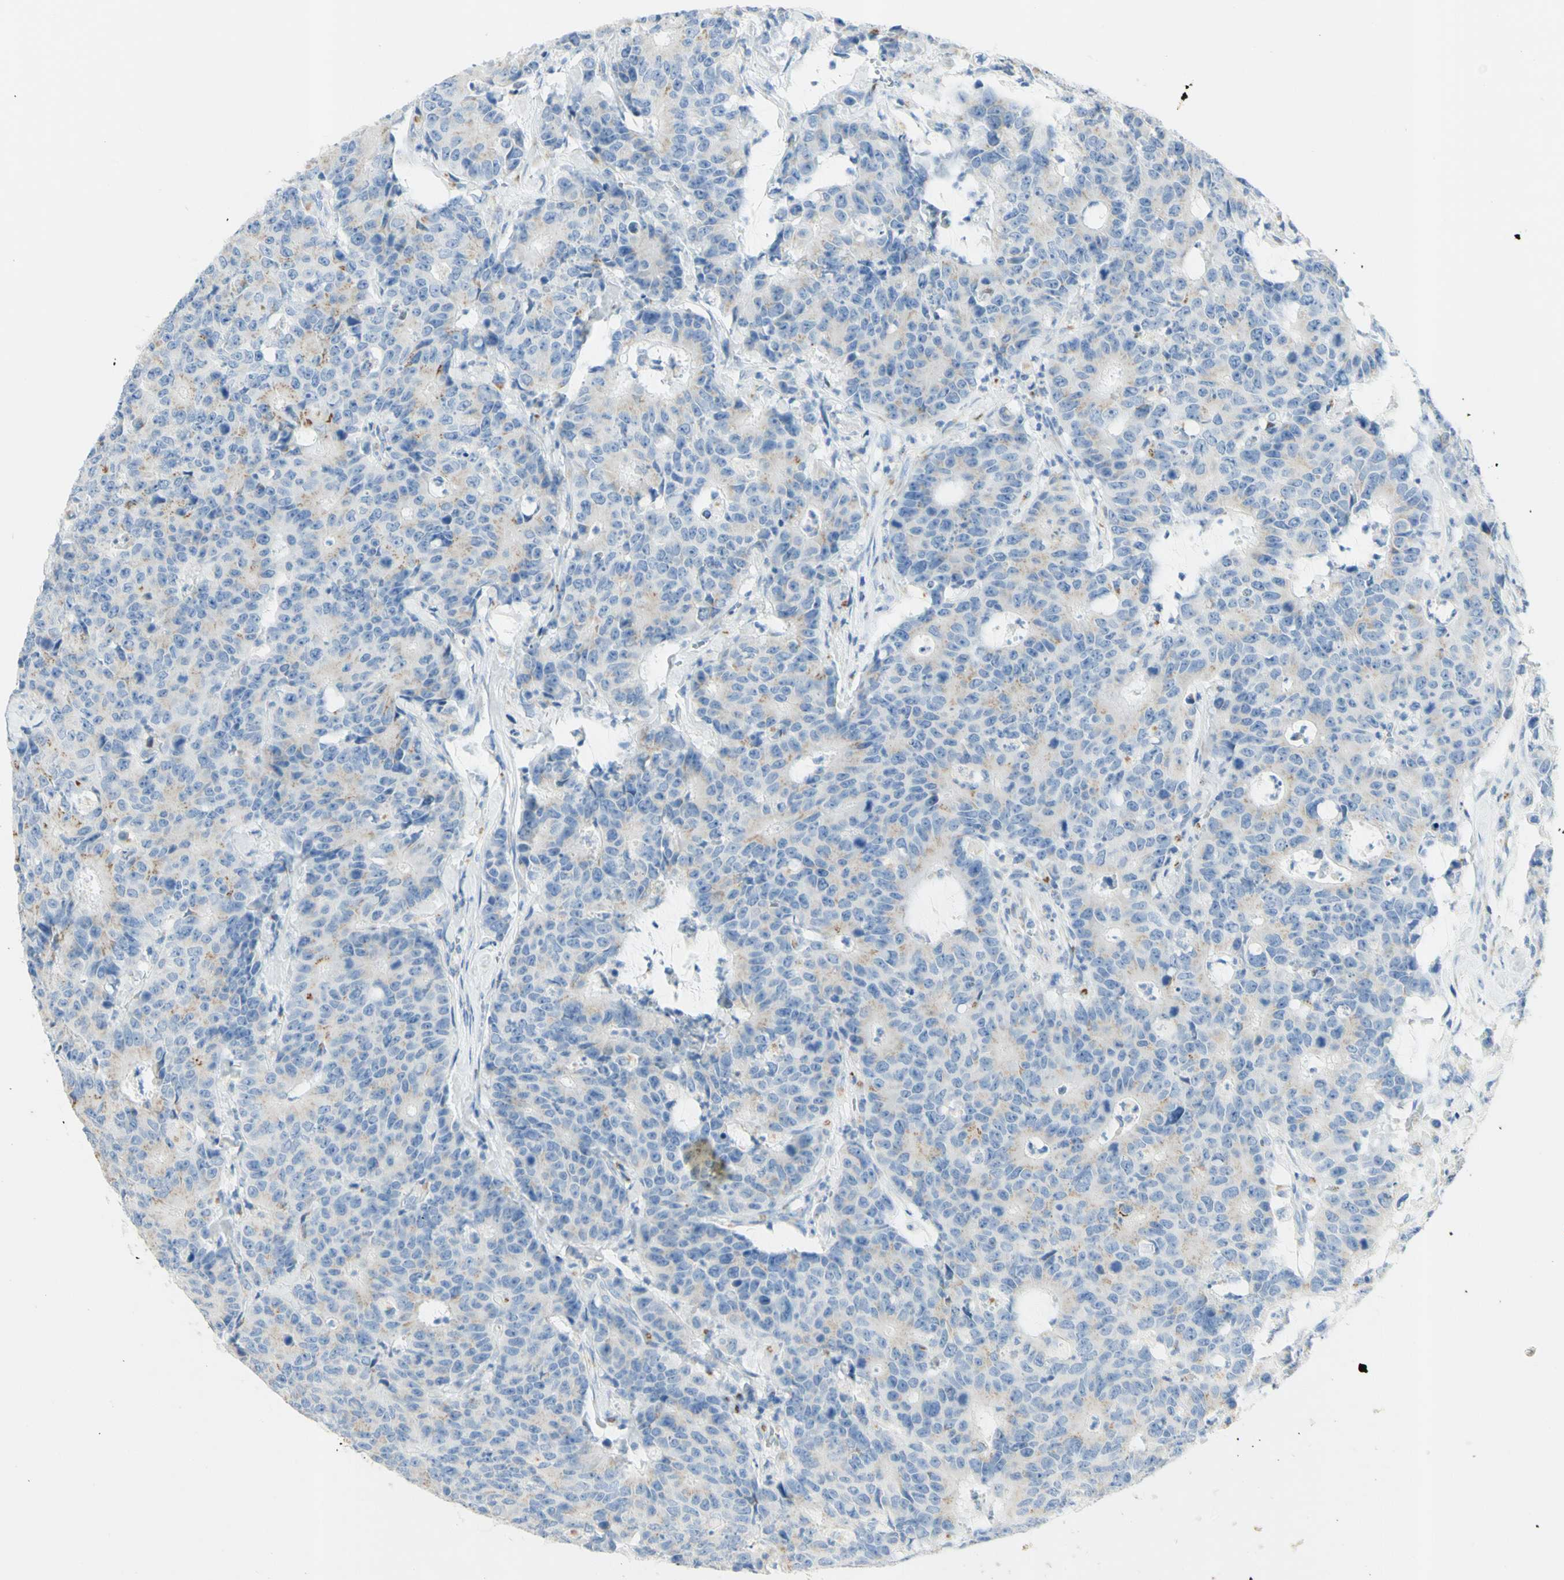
{"staining": {"intensity": "weak", "quantity": ">75%", "location": "cytoplasmic/membranous"}, "tissue": "colorectal cancer", "cell_type": "Tumor cells", "image_type": "cancer", "snomed": [{"axis": "morphology", "description": "Adenocarcinoma, NOS"}, {"axis": "topography", "description": "Colon"}], "caption": "Protein staining demonstrates weak cytoplasmic/membranous expression in about >75% of tumor cells in colorectal adenocarcinoma.", "gene": "MANEA", "patient": {"sex": "female", "age": 86}}